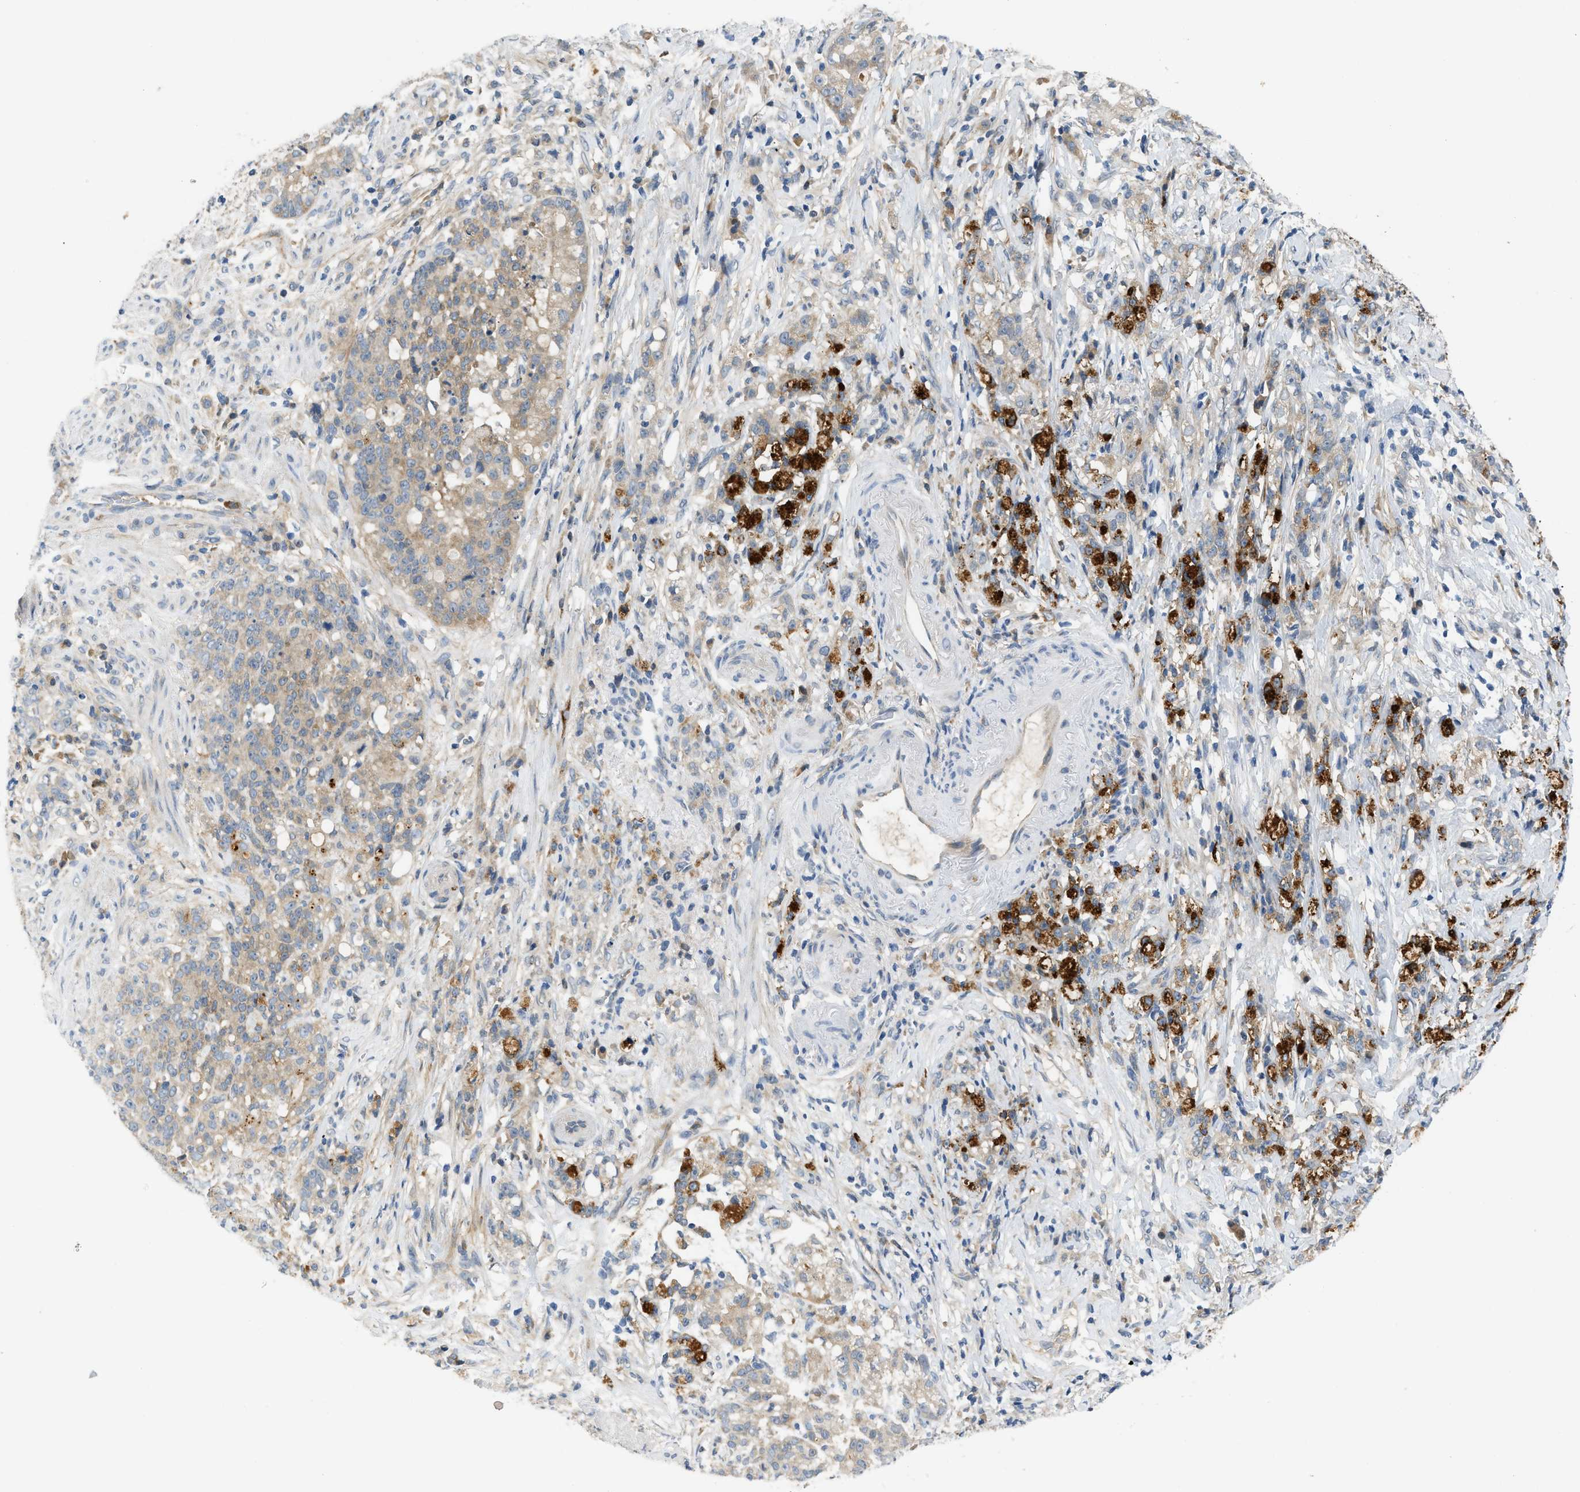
{"staining": {"intensity": "strong", "quantity": "<25%", "location": "cytoplasmic/membranous"}, "tissue": "stomach cancer", "cell_type": "Tumor cells", "image_type": "cancer", "snomed": [{"axis": "morphology", "description": "Adenocarcinoma, NOS"}, {"axis": "topography", "description": "Stomach, lower"}], "caption": "High-magnification brightfield microscopy of adenocarcinoma (stomach) stained with DAB (brown) and counterstained with hematoxylin (blue). tumor cells exhibit strong cytoplasmic/membranous positivity is seen in approximately<25% of cells.", "gene": "RHBDF2", "patient": {"sex": "male", "age": 88}}